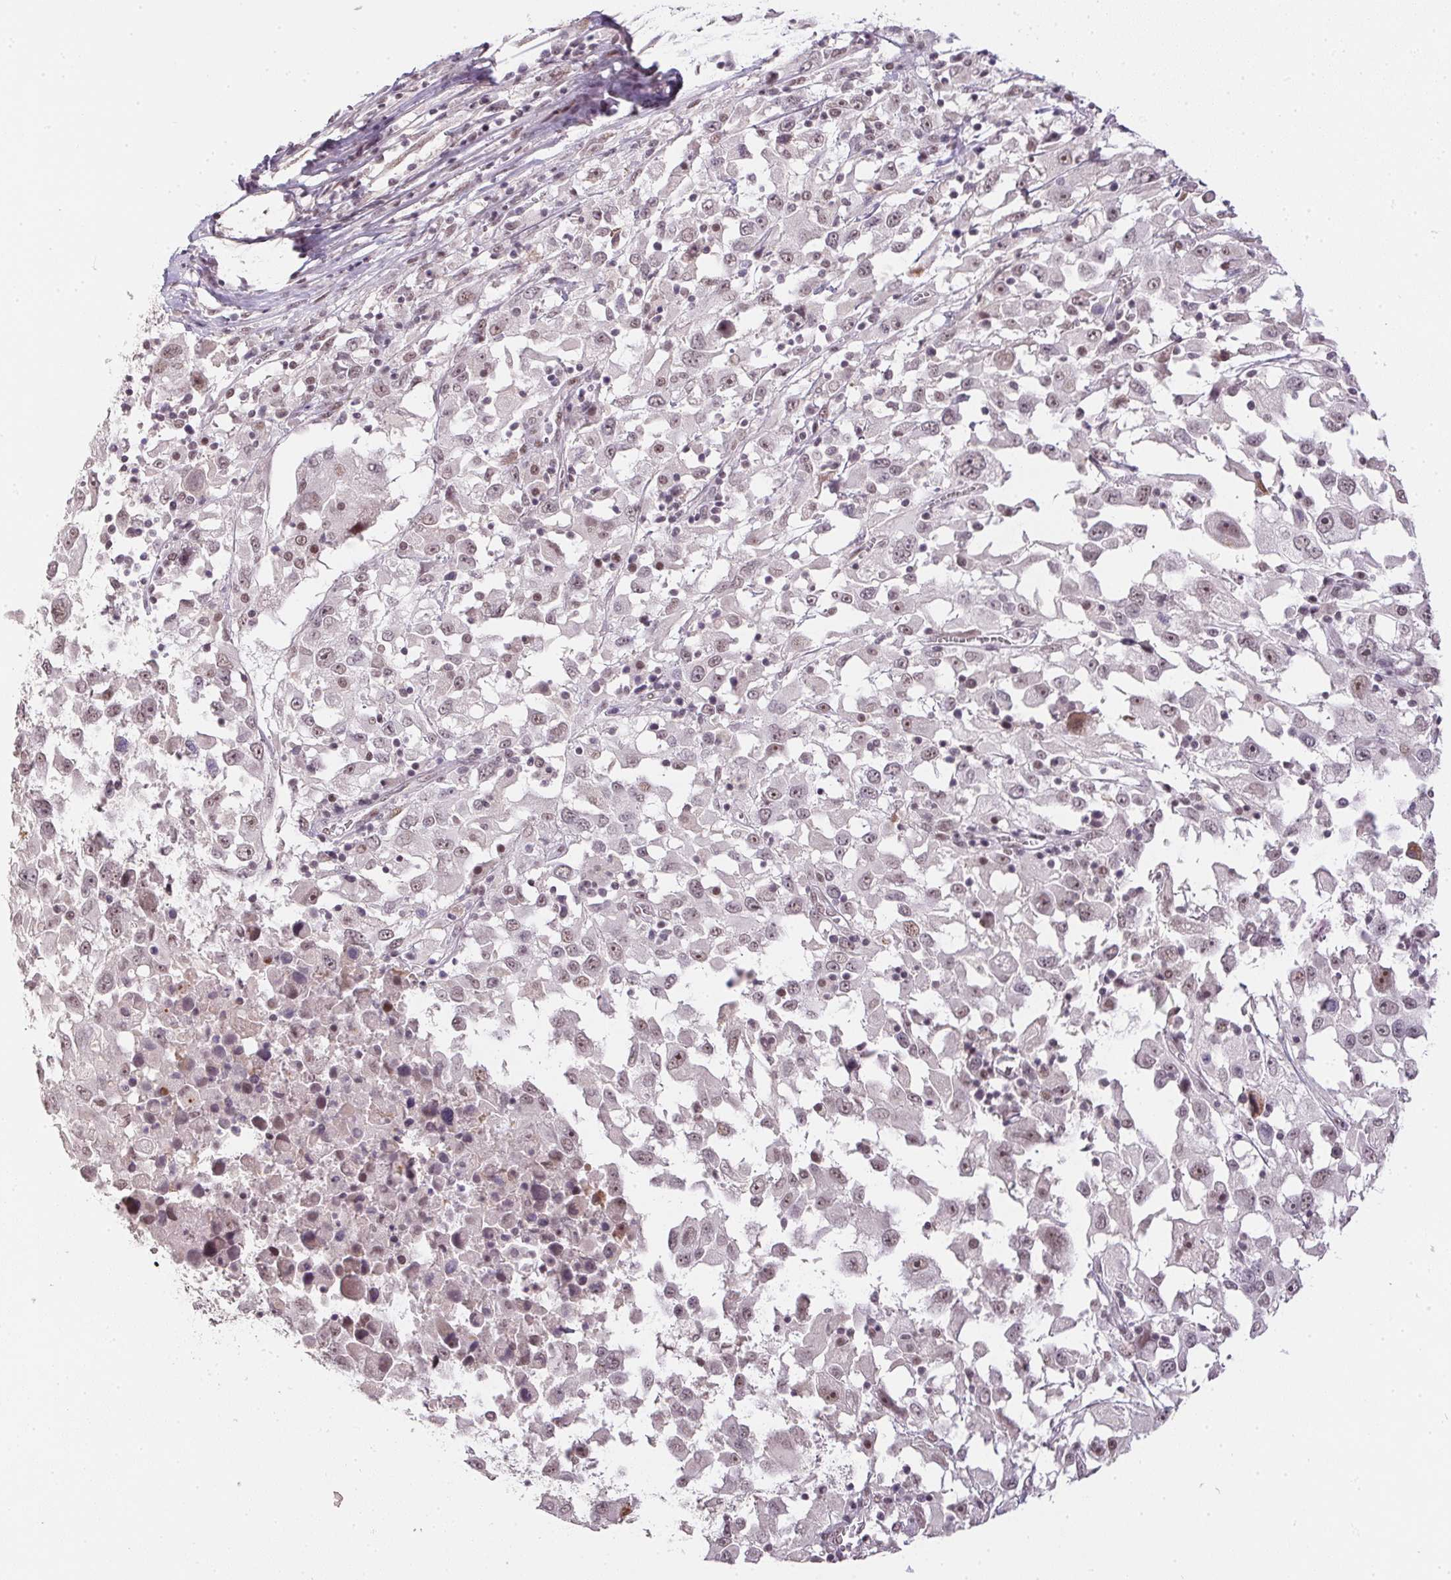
{"staining": {"intensity": "weak", "quantity": "25%-75%", "location": "nuclear"}, "tissue": "melanoma", "cell_type": "Tumor cells", "image_type": "cancer", "snomed": [{"axis": "morphology", "description": "Malignant melanoma, Metastatic site"}, {"axis": "topography", "description": "Soft tissue"}], "caption": "Immunohistochemical staining of malignant melanoma (metastatic site) shows low levels of weak nuclear expression in approximately 25%-75% of tumor cells. (DAB IHC with brightfield microscopy, high magnification).", "gene": "KDM4D", "patient": {"sex": "male", "age": 50}}